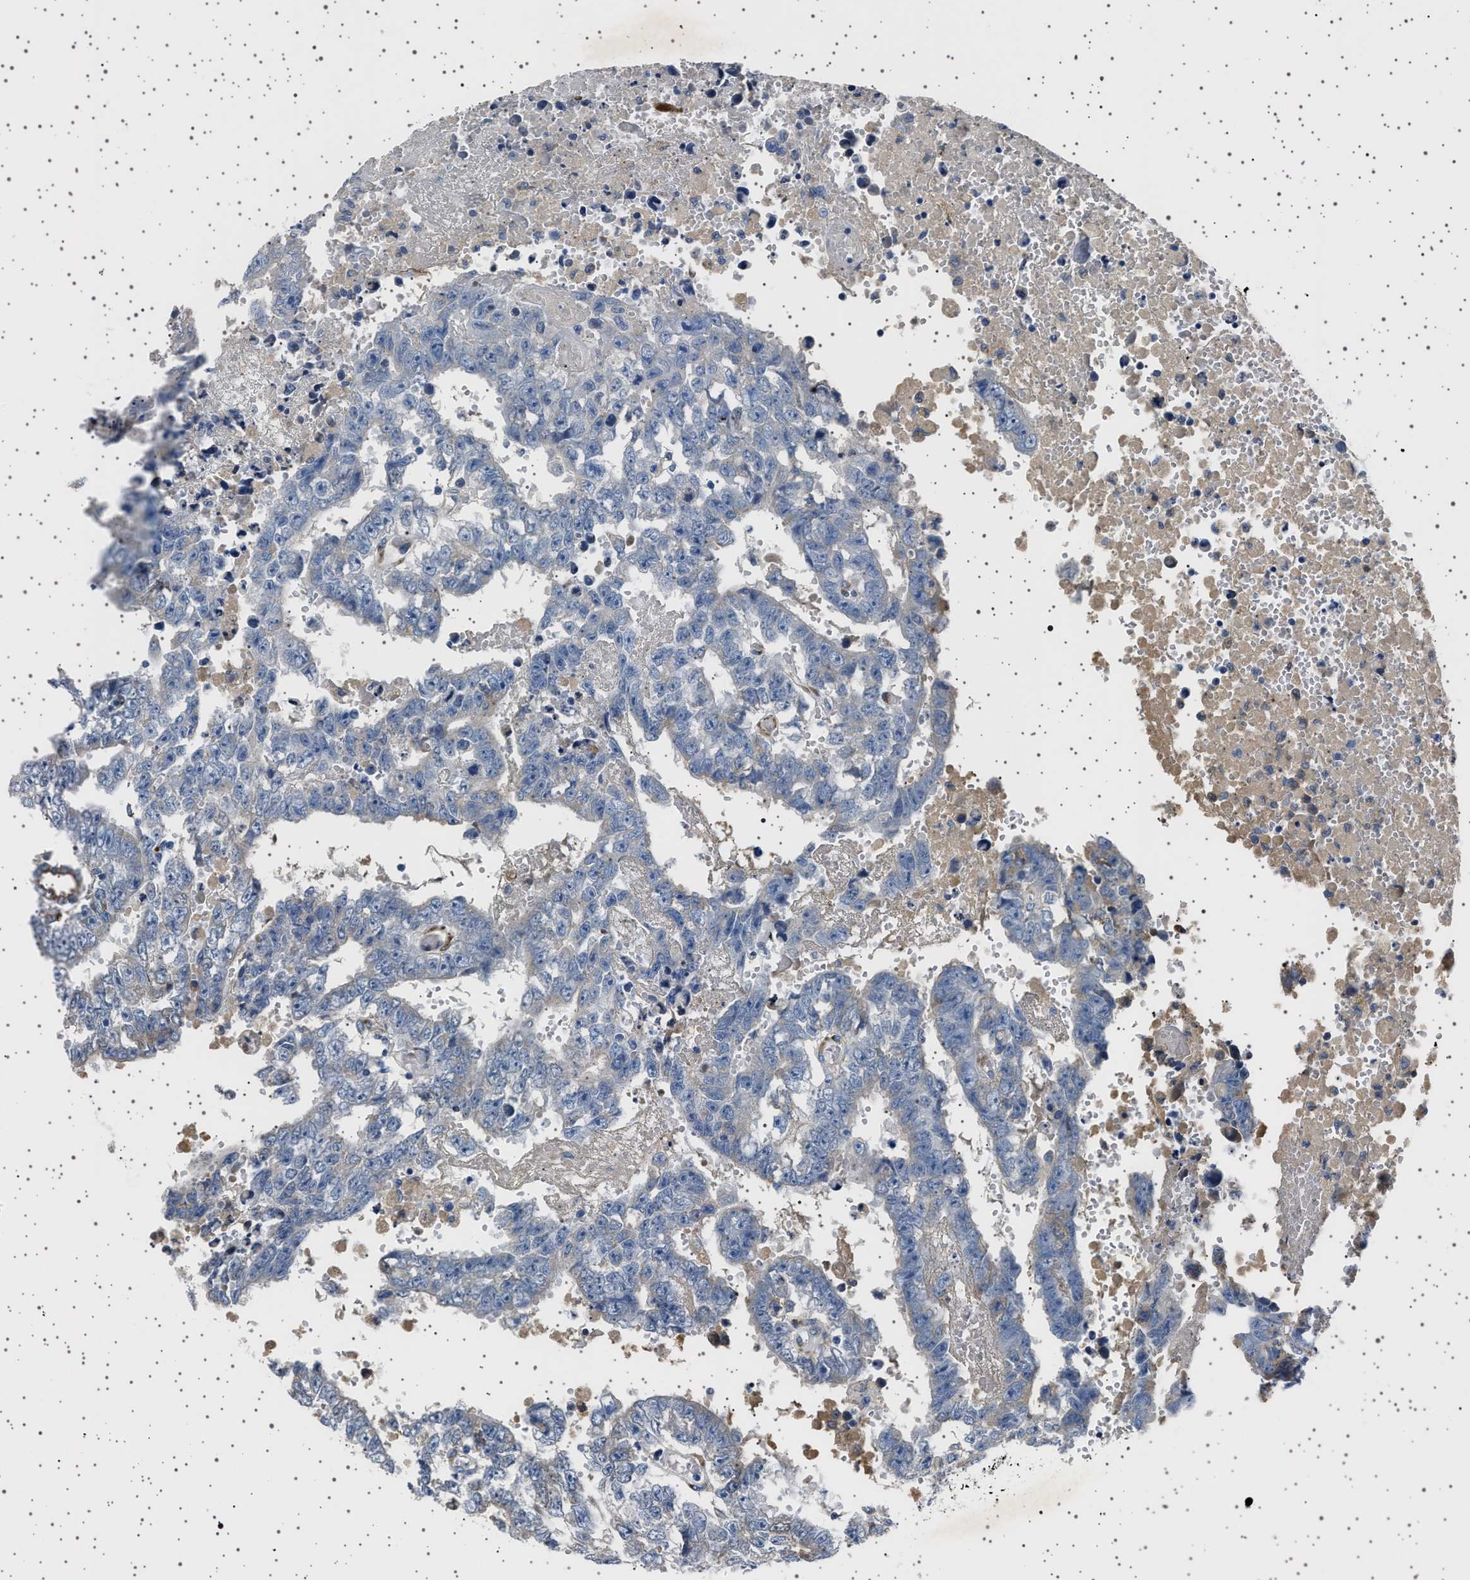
{"staining": {"intensity": "negative", "quantity": "none", "location": "none"}, "tissue": "testis cancer", "cell_type": "Tumor cells", "image_type": "cancer", "snomed": [{"axis": "morphology", "description": "Carcinoma, Embryonal, NOS"}, {"axis": "topography", "description": "Testis"}], "caption": "DAB (3,3'-diaminobenzidine) immunohistochemical staining of testis cancer (embryonal carcinoma) exhibits no significant positivity in tumor cells.", "gene": "FTCD", "patient": {"sex": "male", "age": 25}}